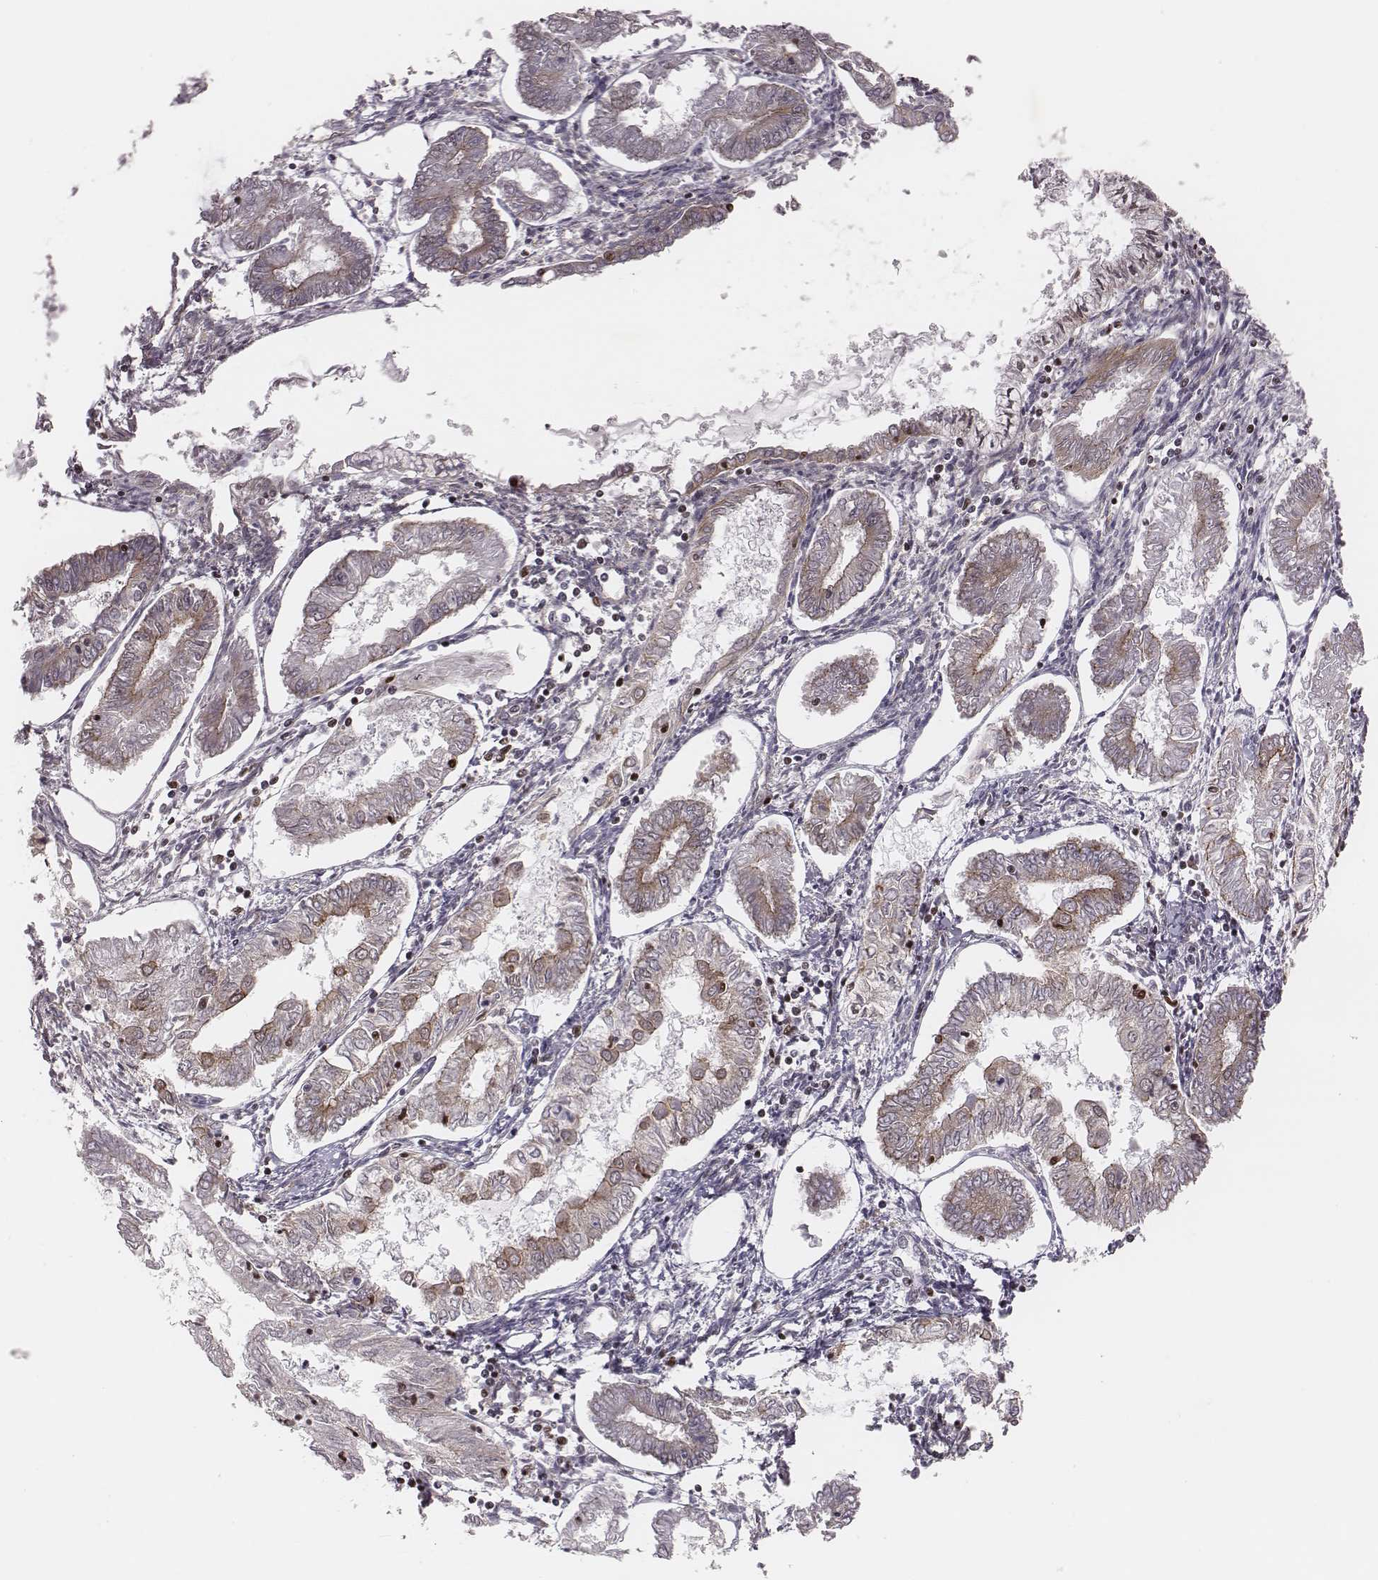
{"staining": {"intensity": "weak", "quantity": "<25%", "location": "cytoplasmic/membranous"}, "tissue": "endometrial cancer", "cell_type": "Tumor cells", "image_type": "cancer", "snomed": [{"axis": "morphology", "description": "Adenocarcinoma, NOS"}, {"axis": "topography", "description": "Endometrium"}], "caption": "DAB (3,3'-diaminobenzidine) immunohistochemical staining of adenocarcinoma (endometrial) reveals no significant expression in tumor cells.", "gene": "WDR59", "patient": {"sex": "female", "age": 68}}